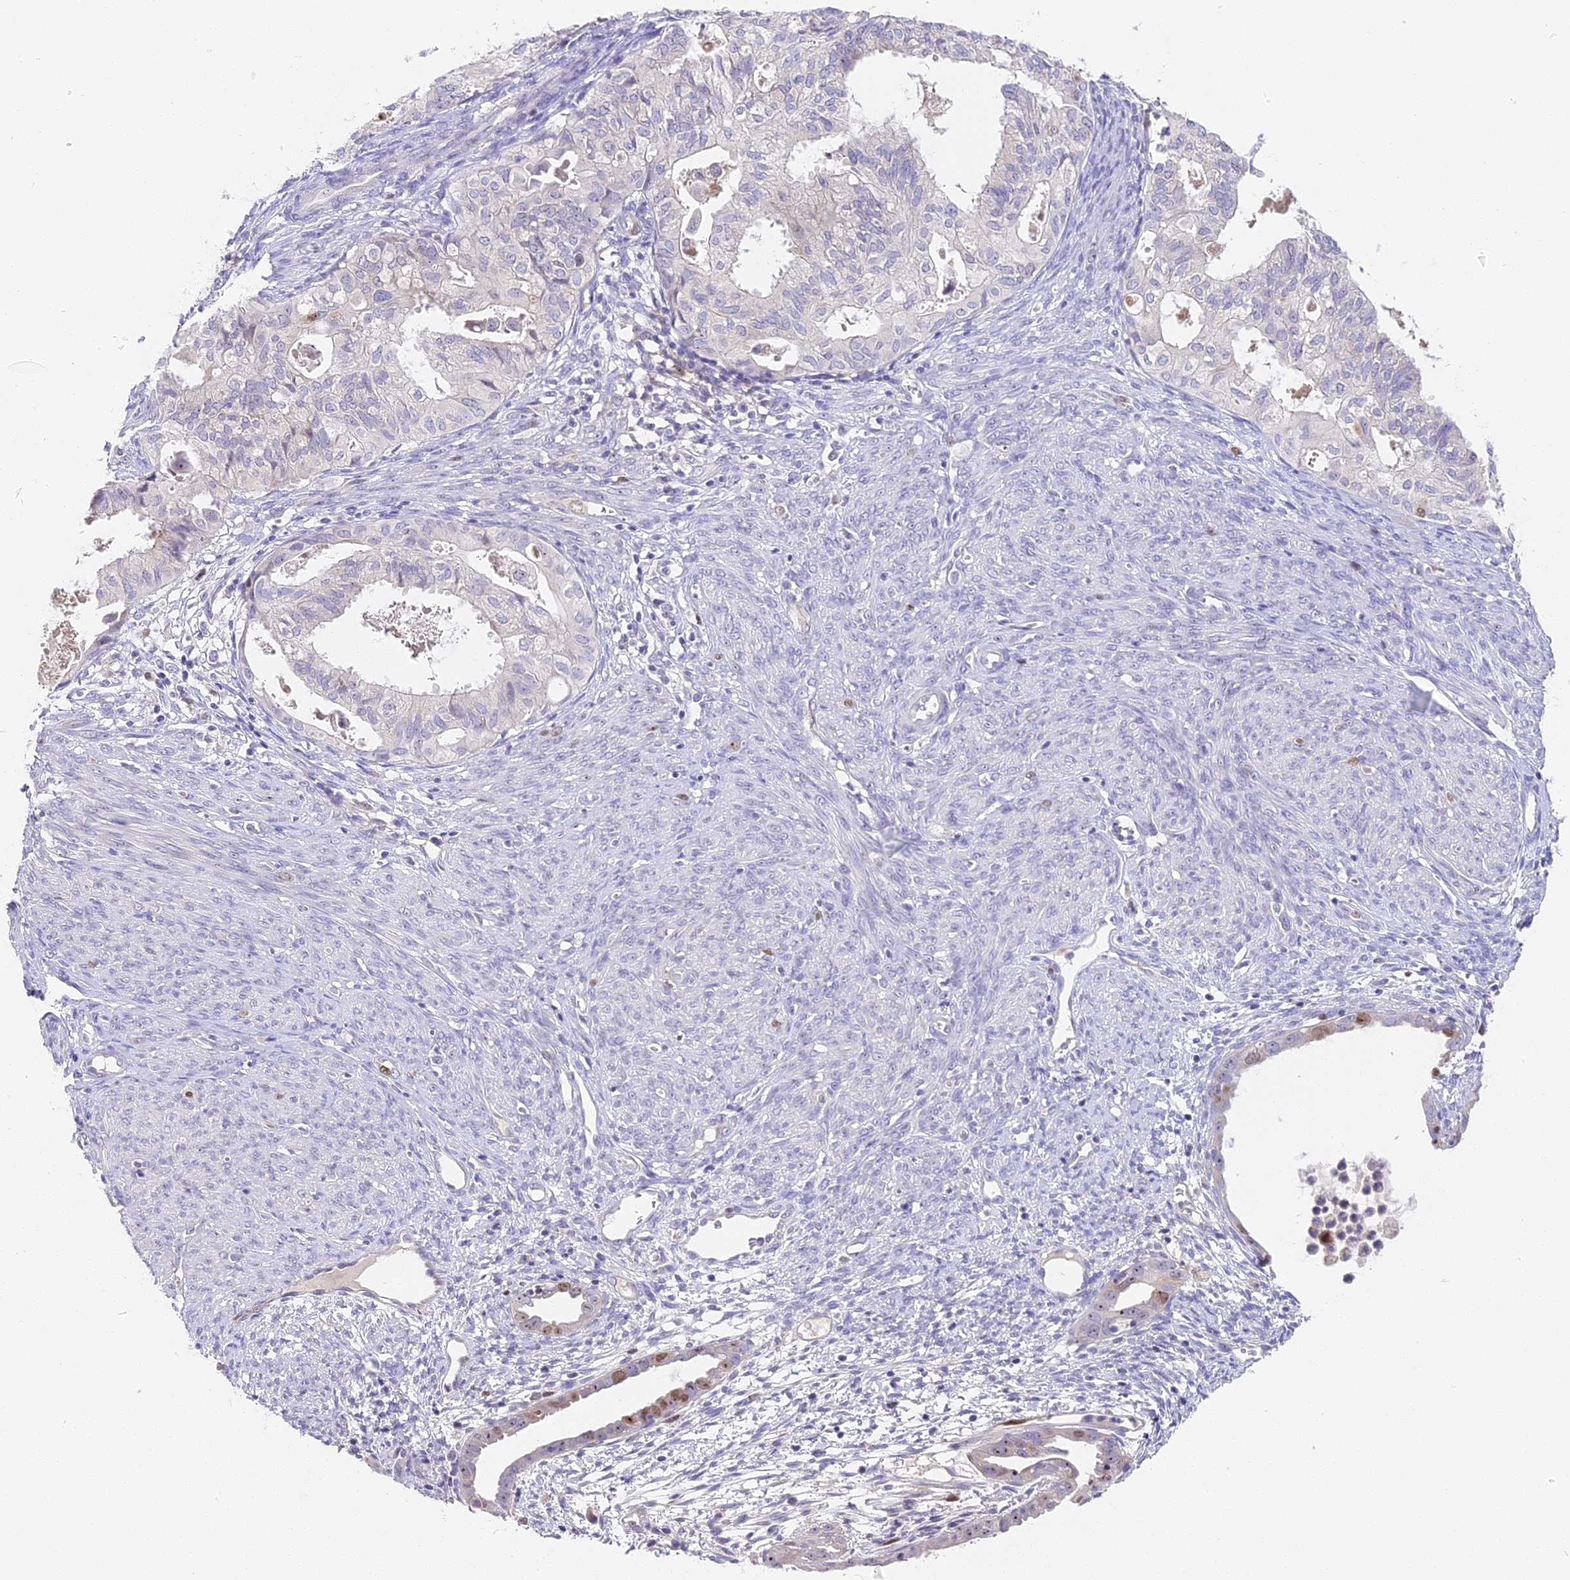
{"staining": {"intensity": "negative", "quantity": "none", "location": "none"}, "tissue": "cervical cancer", "cell_type": "Tumor cells", "image_type": "cancer", "snomed": [{"axis": "morphology", "description": "Normal tissue, NOS"}, {"axis": "morphology", "description": "Adenocarcinoma, NOS"}, {"axis": "topography", "description": "Cervix"}, {"axis": "topography", "description": "Endometrium"}], "caption": "Photomicrograph shows no significant protein staining in tumor cells of cervical cancer (adenocarcinoma). Brightfield microscopy of IHC stained with DAB (3,3'-diaminobenzidine) (brown) and hematoxylin (blue), captured at high magnification.", "gene": "RAD51", "patient": {"sex": "female", "age": 86}}